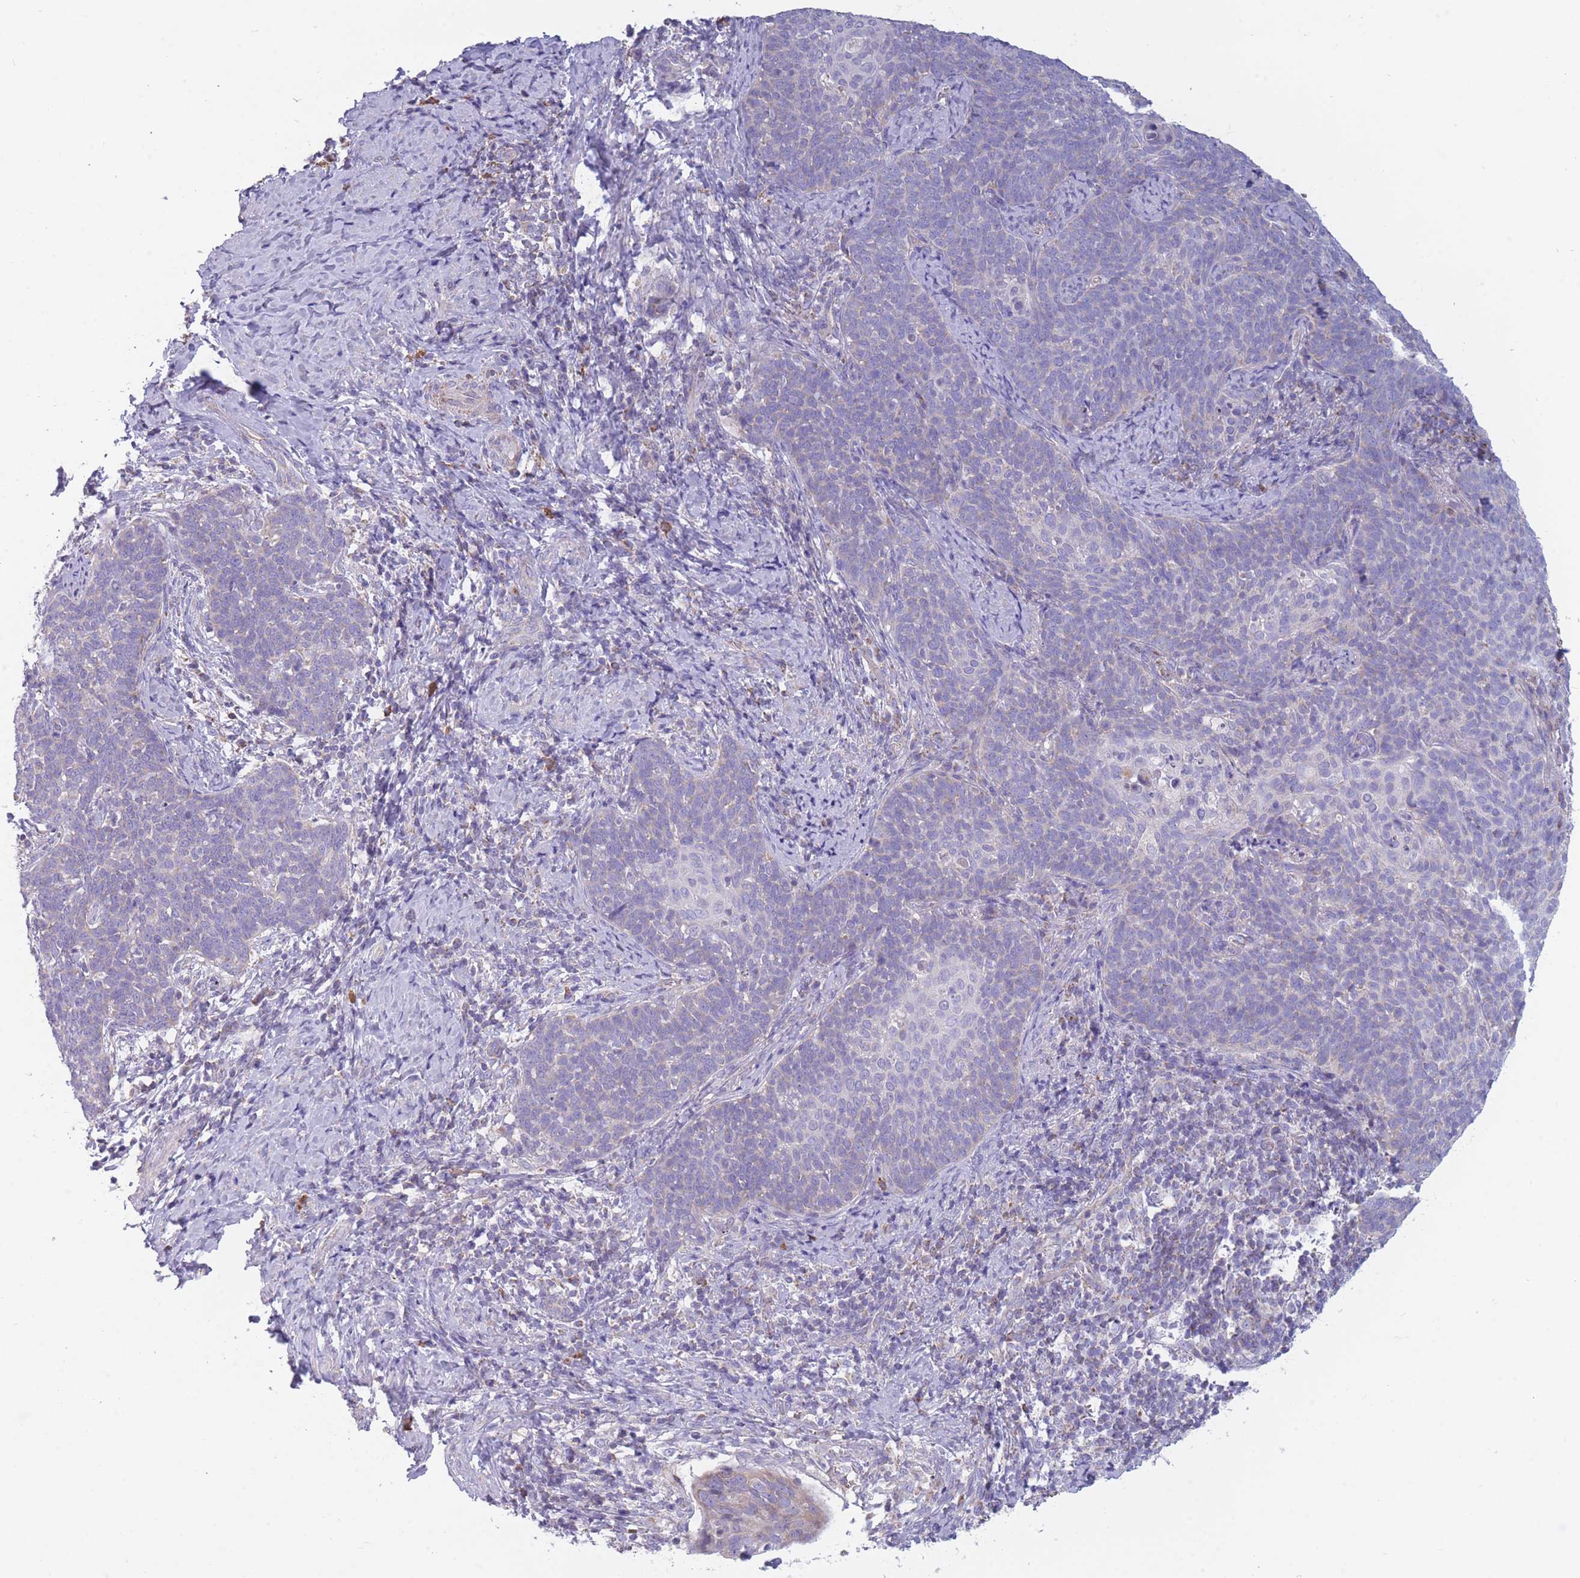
{"staining": {"intensity": "negative", "quantity": "none", "location": "none"}, "tissue": "cervical cancer", "cell_type": "Tumor cells", "image_type": "cancer", "snomed": [{"axis": "morphology", "description": "Normal tissue, NOS"}, {"axis": "morphology", "description": "Squamous cell carcinoma, NOS"}, {"axis": "topography", "description": "Cervix"}], "caption": "A photomicrograph of squamous cell carcinoma (cervical) stained for a protein displays no brown staining in tumor cells. (DAB (3,3'-diaminobenzidine) immunohistochemistry with hematoxylin counter stain).", "gene": "PDHA1", "patient": {"sex": "female", "age": 39}}